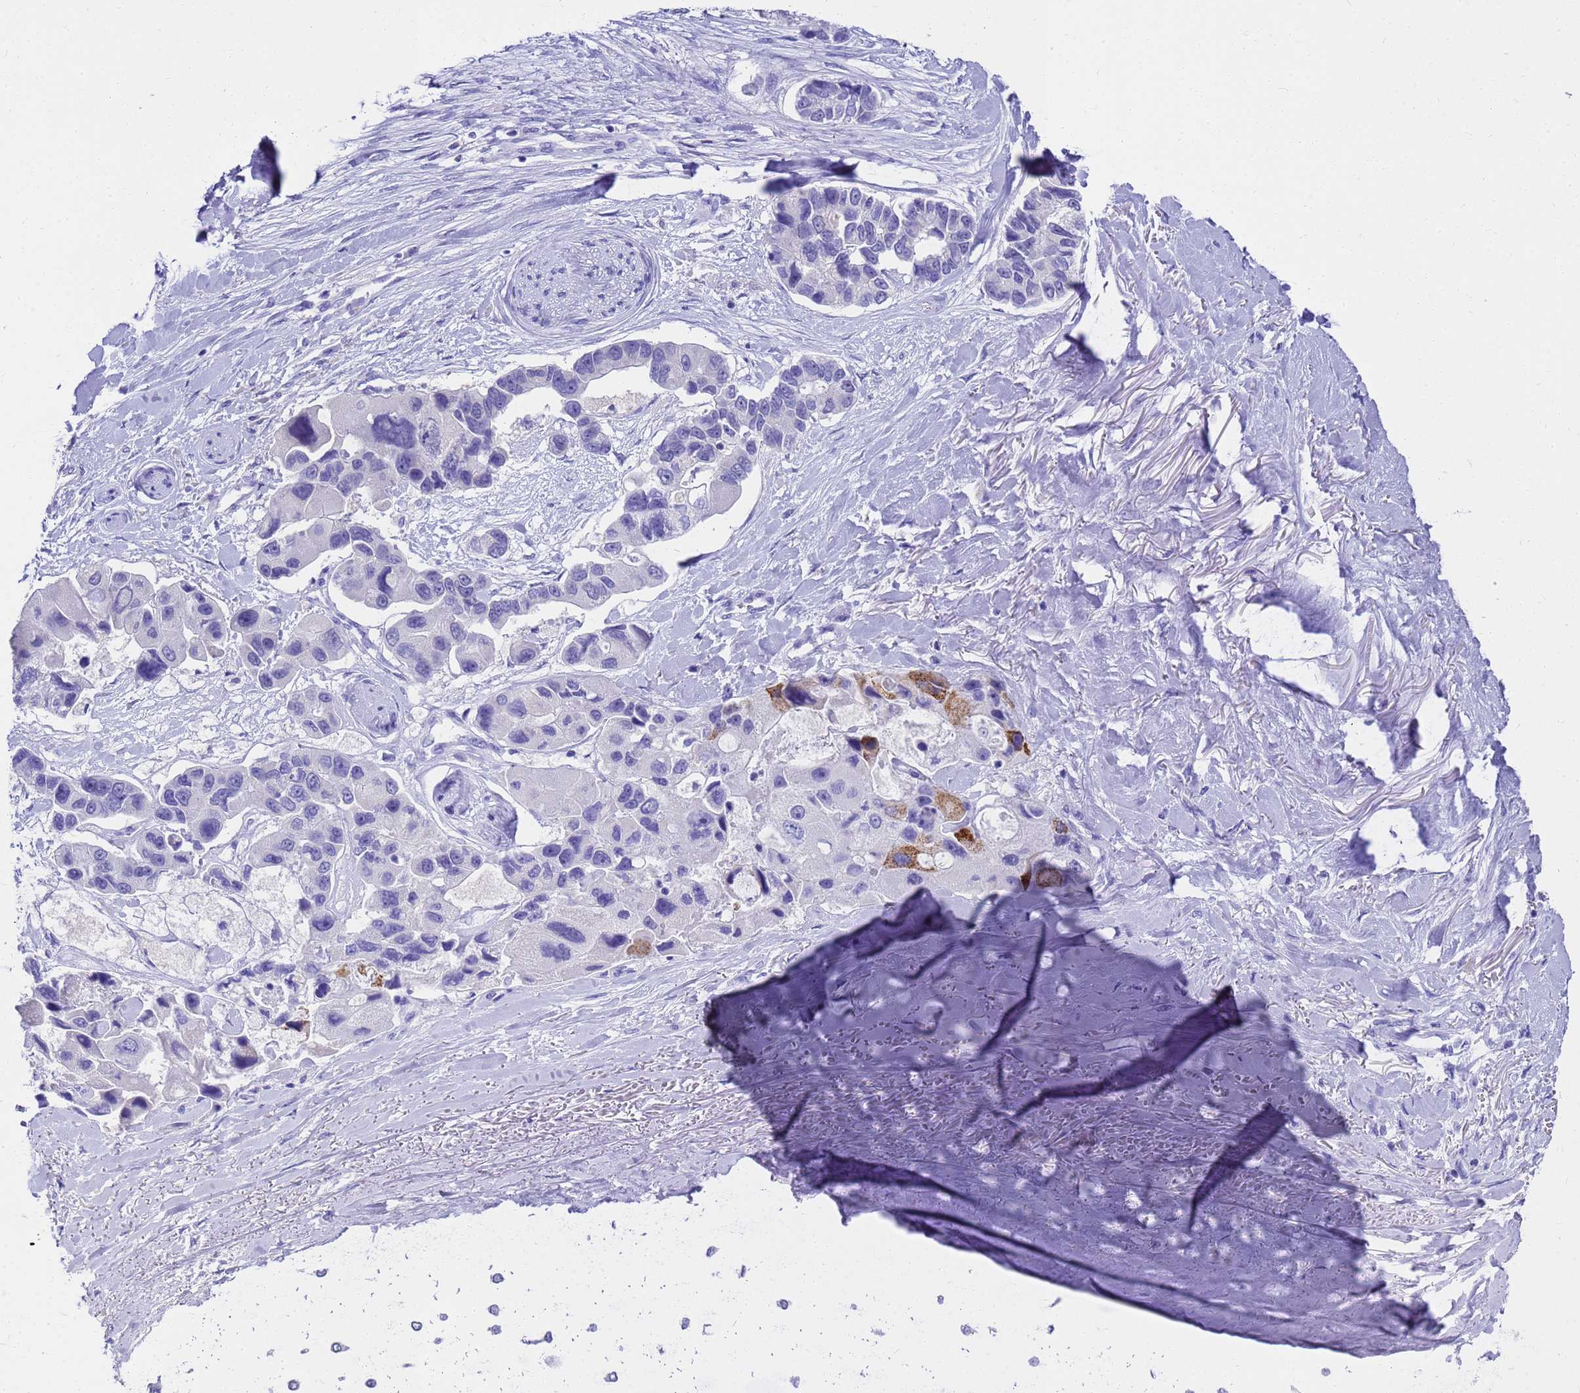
{"staining": {"intensity": "negative", "quantity": "none", "location": "none"}, "tissue": "lung cancer", "cell_type": "Tumor cells", "image_type": "cancer", "snomed": [{"axis": "morphology", "description": "Adenocarcinoma, NOS"}, {"axis": "topography", "description": "Lung"}], "caption": "Lung cancer (adenocarcinoma) stained for a protein using IHC exhibits no expression tumor cells.", "gene": "MS4A13", "patient": {"sex": "female", "age": 54}}